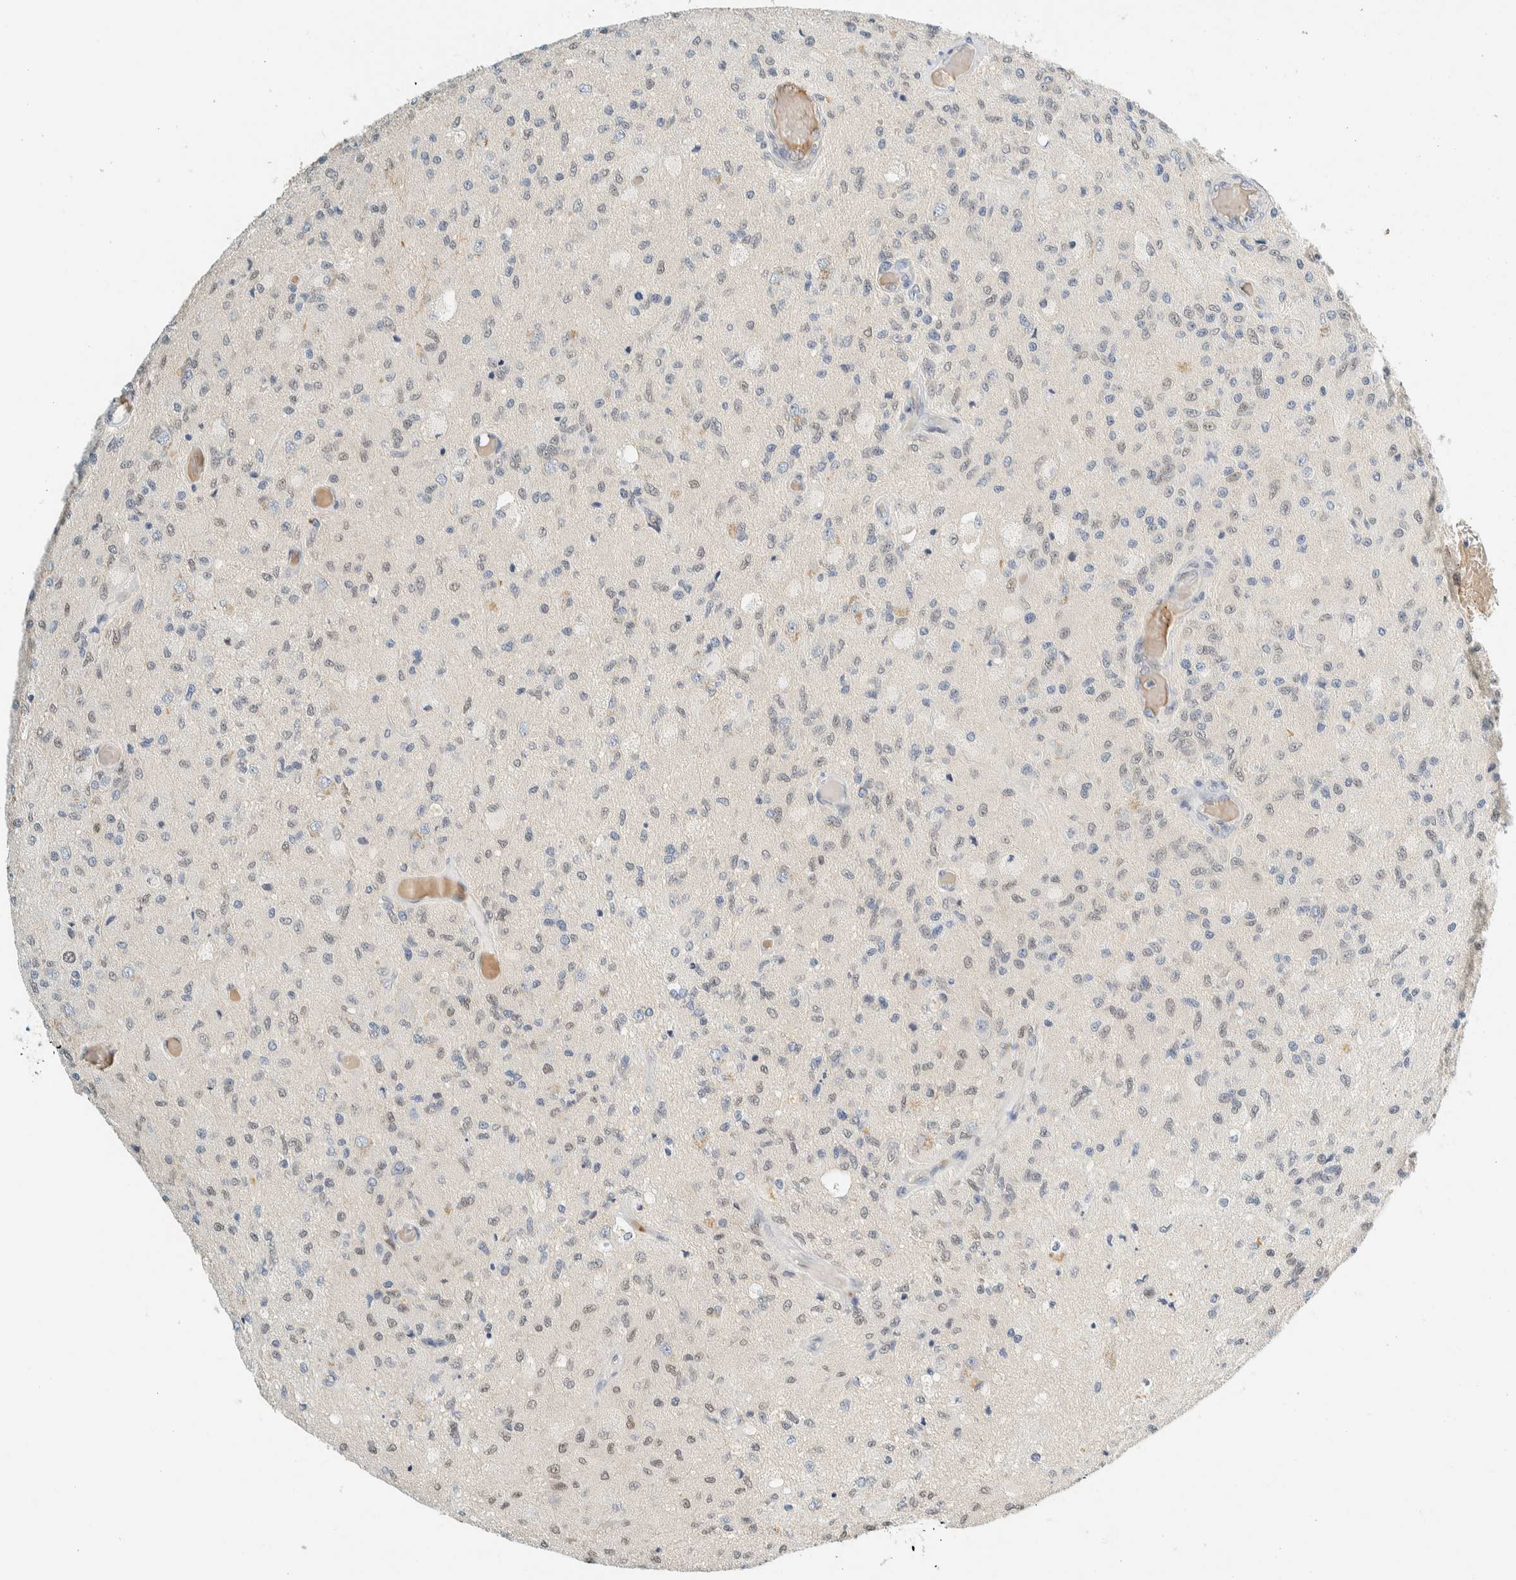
{"staining": {"intensity": "weak", "quantity": "25%-75%", "location": "nuclear"}, "tissue": "glioma", "cell_type": "Tumor cells", "image_type": "cancer", "snomed": [{"axis": "morphology", "description": "Normal tissue, NOS"}, {"axis": "morphology", "description": "Glioma, malignant, High grade"}, {"axis": "topography", "description": "Cerebral cortex"}], "caption": "A histopathology image of human malignant high-grade glioma stained for a protein reveals weak nuclear brown staining in tumor cells. (Brightfield microscopy of DAB IHC at high magnification).", "gene": "TSTD2", "patient": {"sex": "male", "age": 77}}